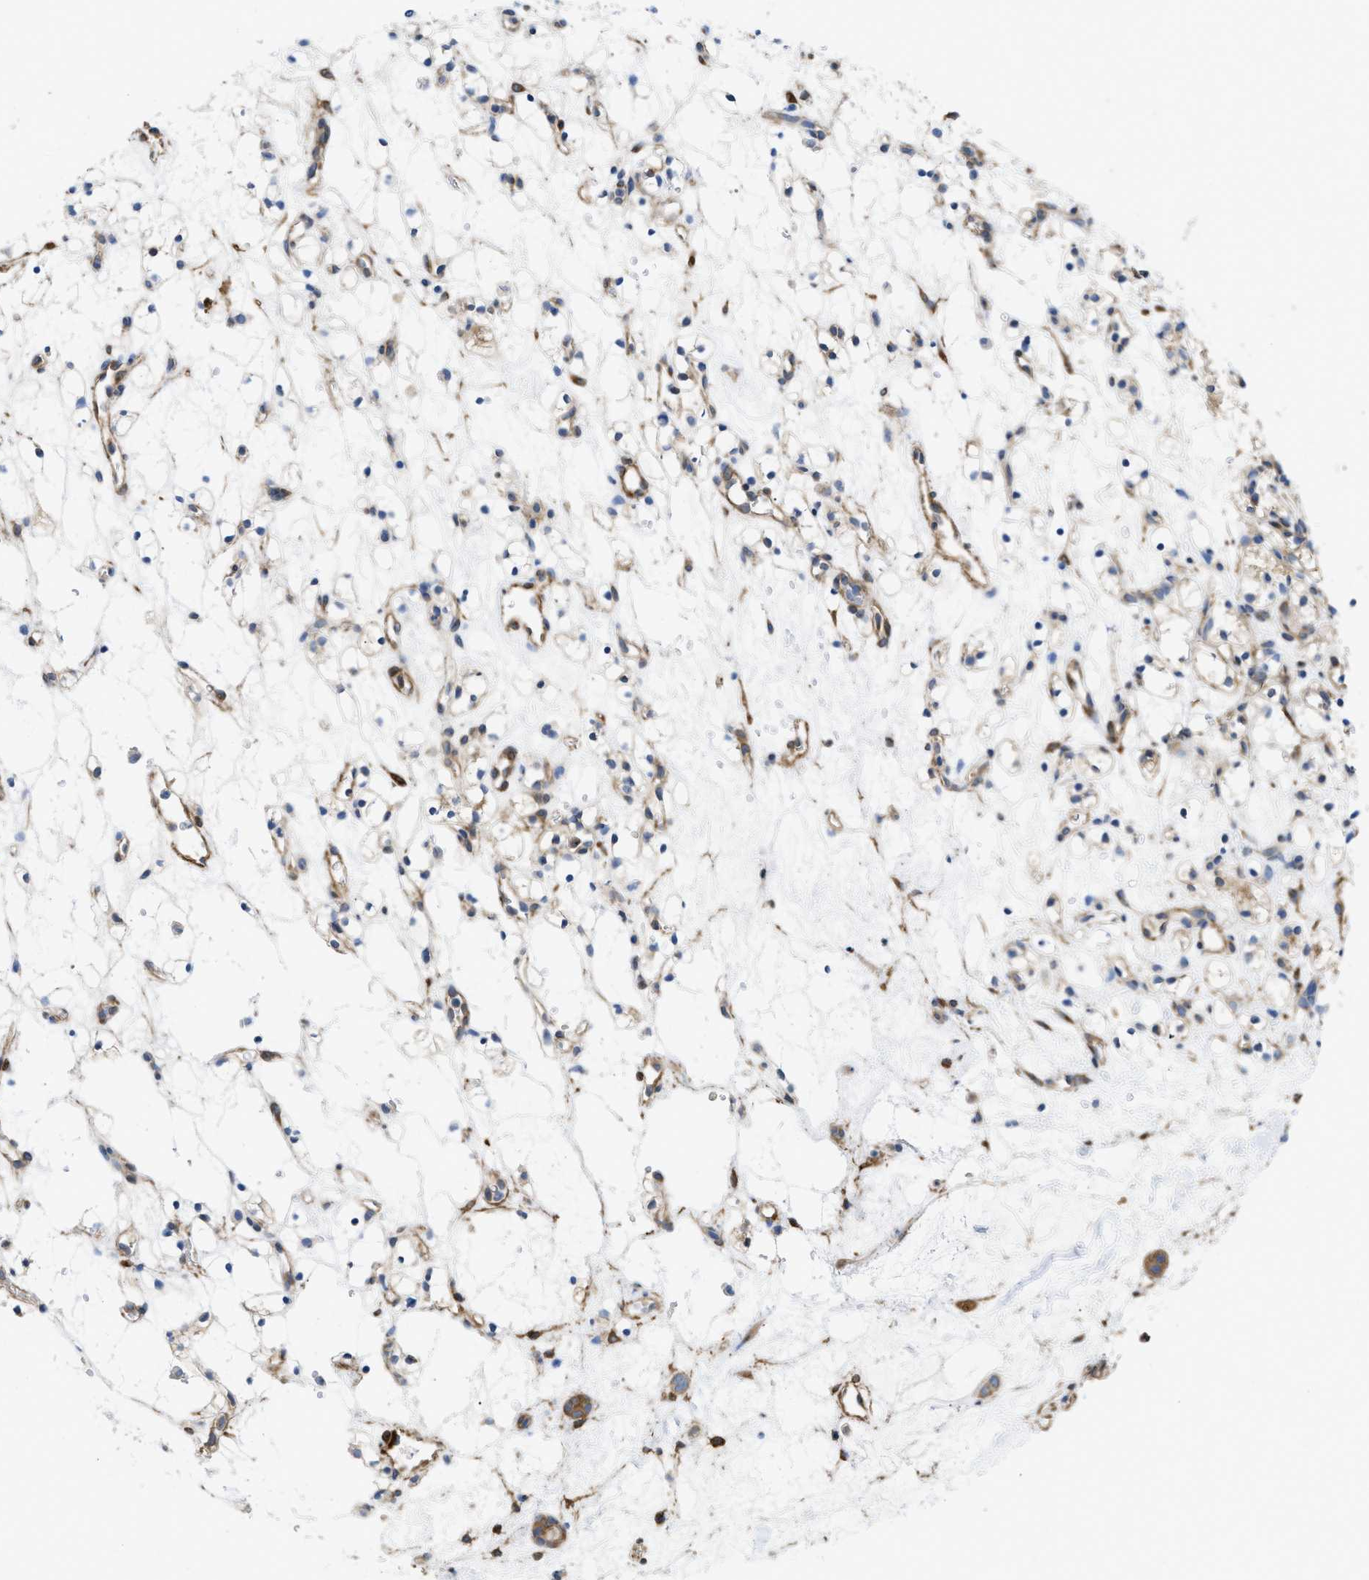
{"staining": {"intensity": "weak", "quantity": "25%-75%", "location": "cytoplasmic/membranous"}, "tissue": "renal cancer", "cell_type": "Tumor cells", "image_type": "cancer", "snomed": [{"axis": "morphology", "description": "Adenocarcinoma, NOS"}, {"axis": "topography", "description": "Kidney"}], "caption": "Tumor cells exhibit low levels of weak cytoplasmic/membranous positivity in about 25%-75% of cells in human renal adenocarcinoma.", "gene": "PDLIM5", "patient": {"sex": "female", "age": 60}}